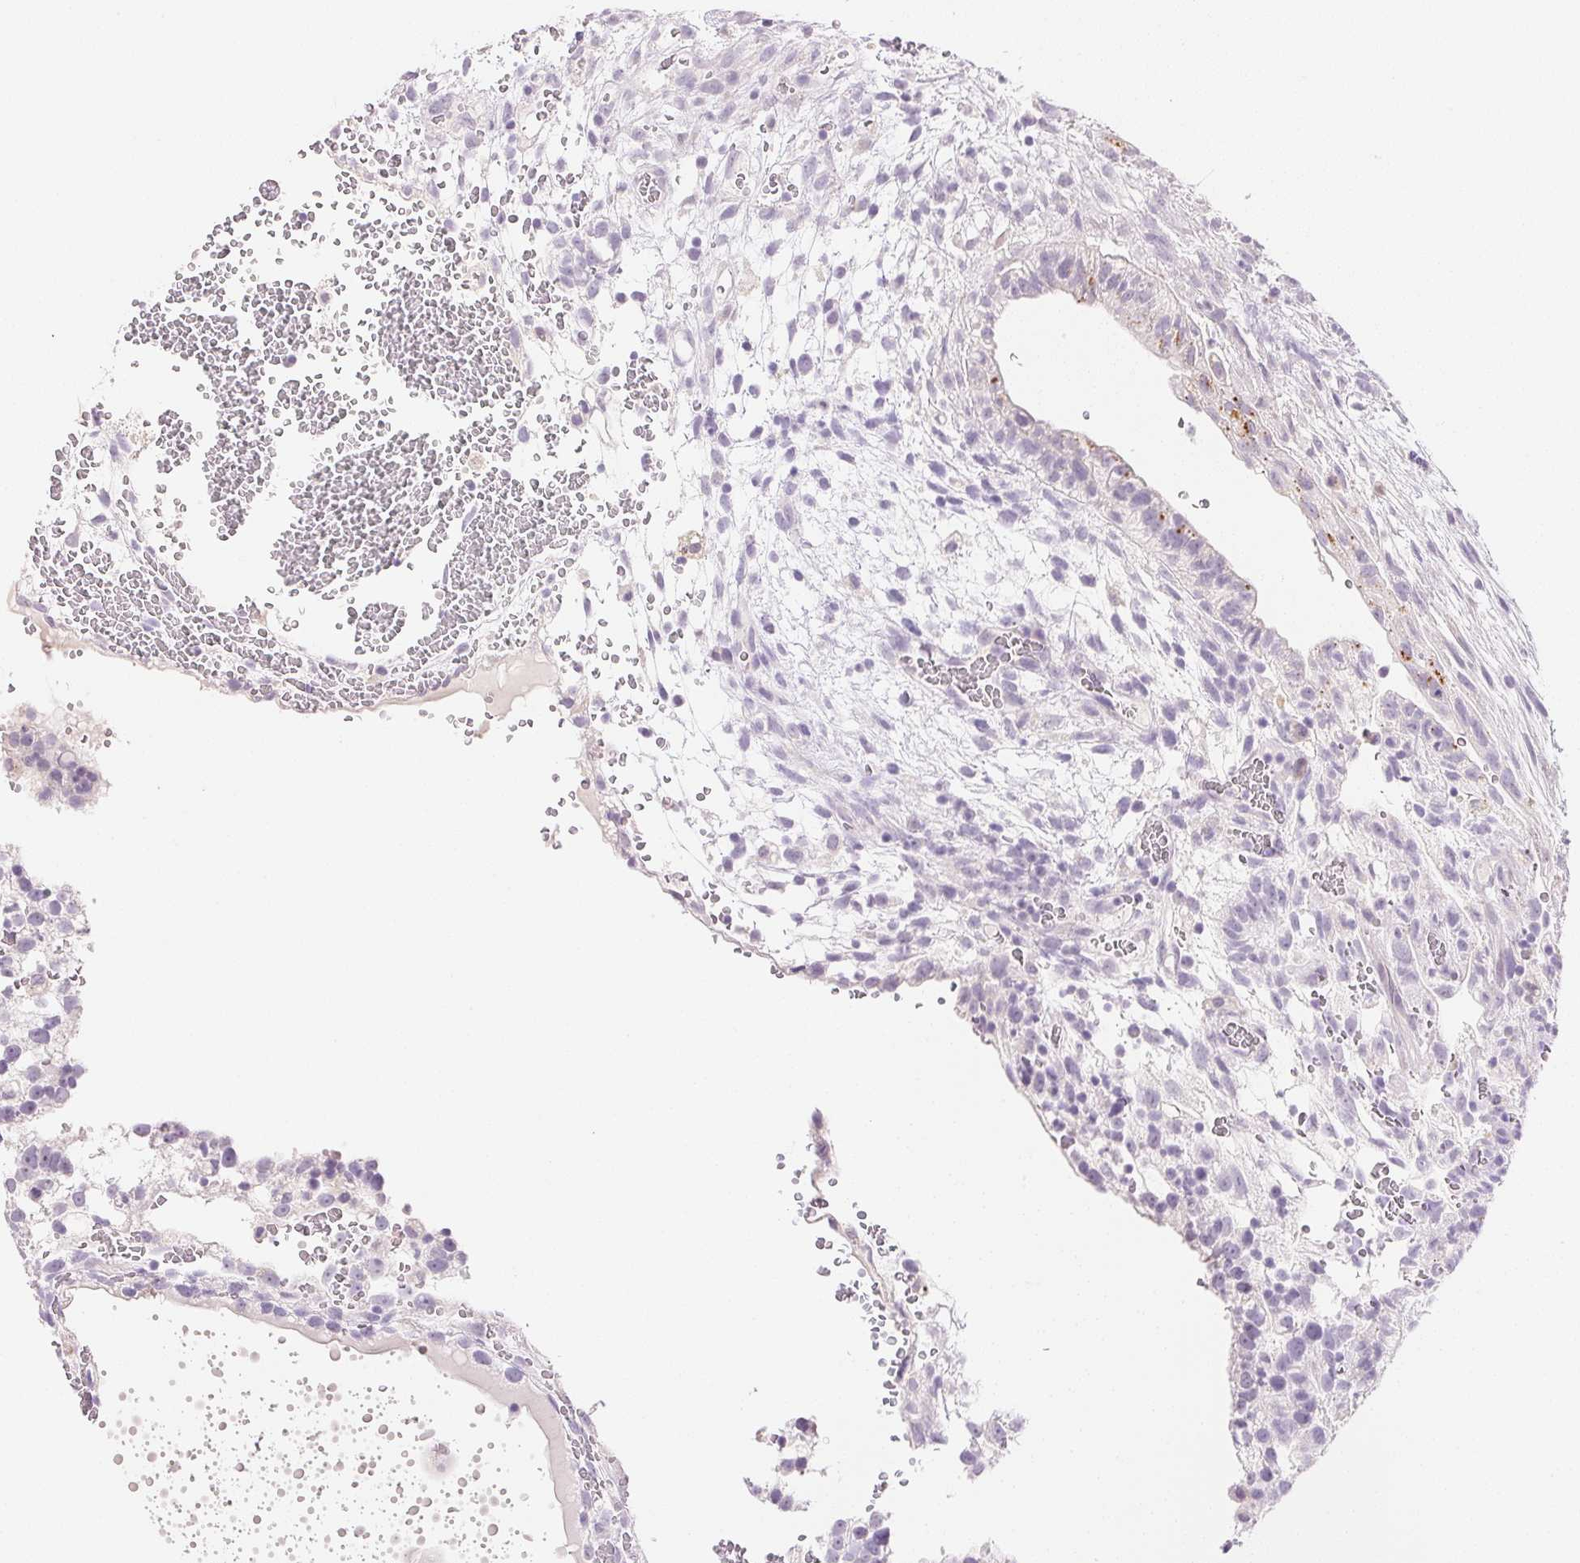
{"staining": {"intensity": "negative", "quantity": "none", "location": "none"}, "tissue": "testis cancer", "cell_type": "Tumor cells", "image_type": "cancer", "snomed": [{"axis": "morphology", "description": "Normal tissue, NOS"}, {"axis": "morphology", "description": "Carcinoma, Embryonal, NOS"}, {"axis": "topography", "description": "Testis"}], "caption": "The IHC micrograph has no significant staining in tumor cells of testis embryonal carcinoma tissue. The staining was performed using DAB to visualize the protein expression in brown, while the nuclei were stained in blue with hematoxylin (Magnification: 20x).", "gene": "TEKT1", "patient": {"sex": "male", "age": 32}}